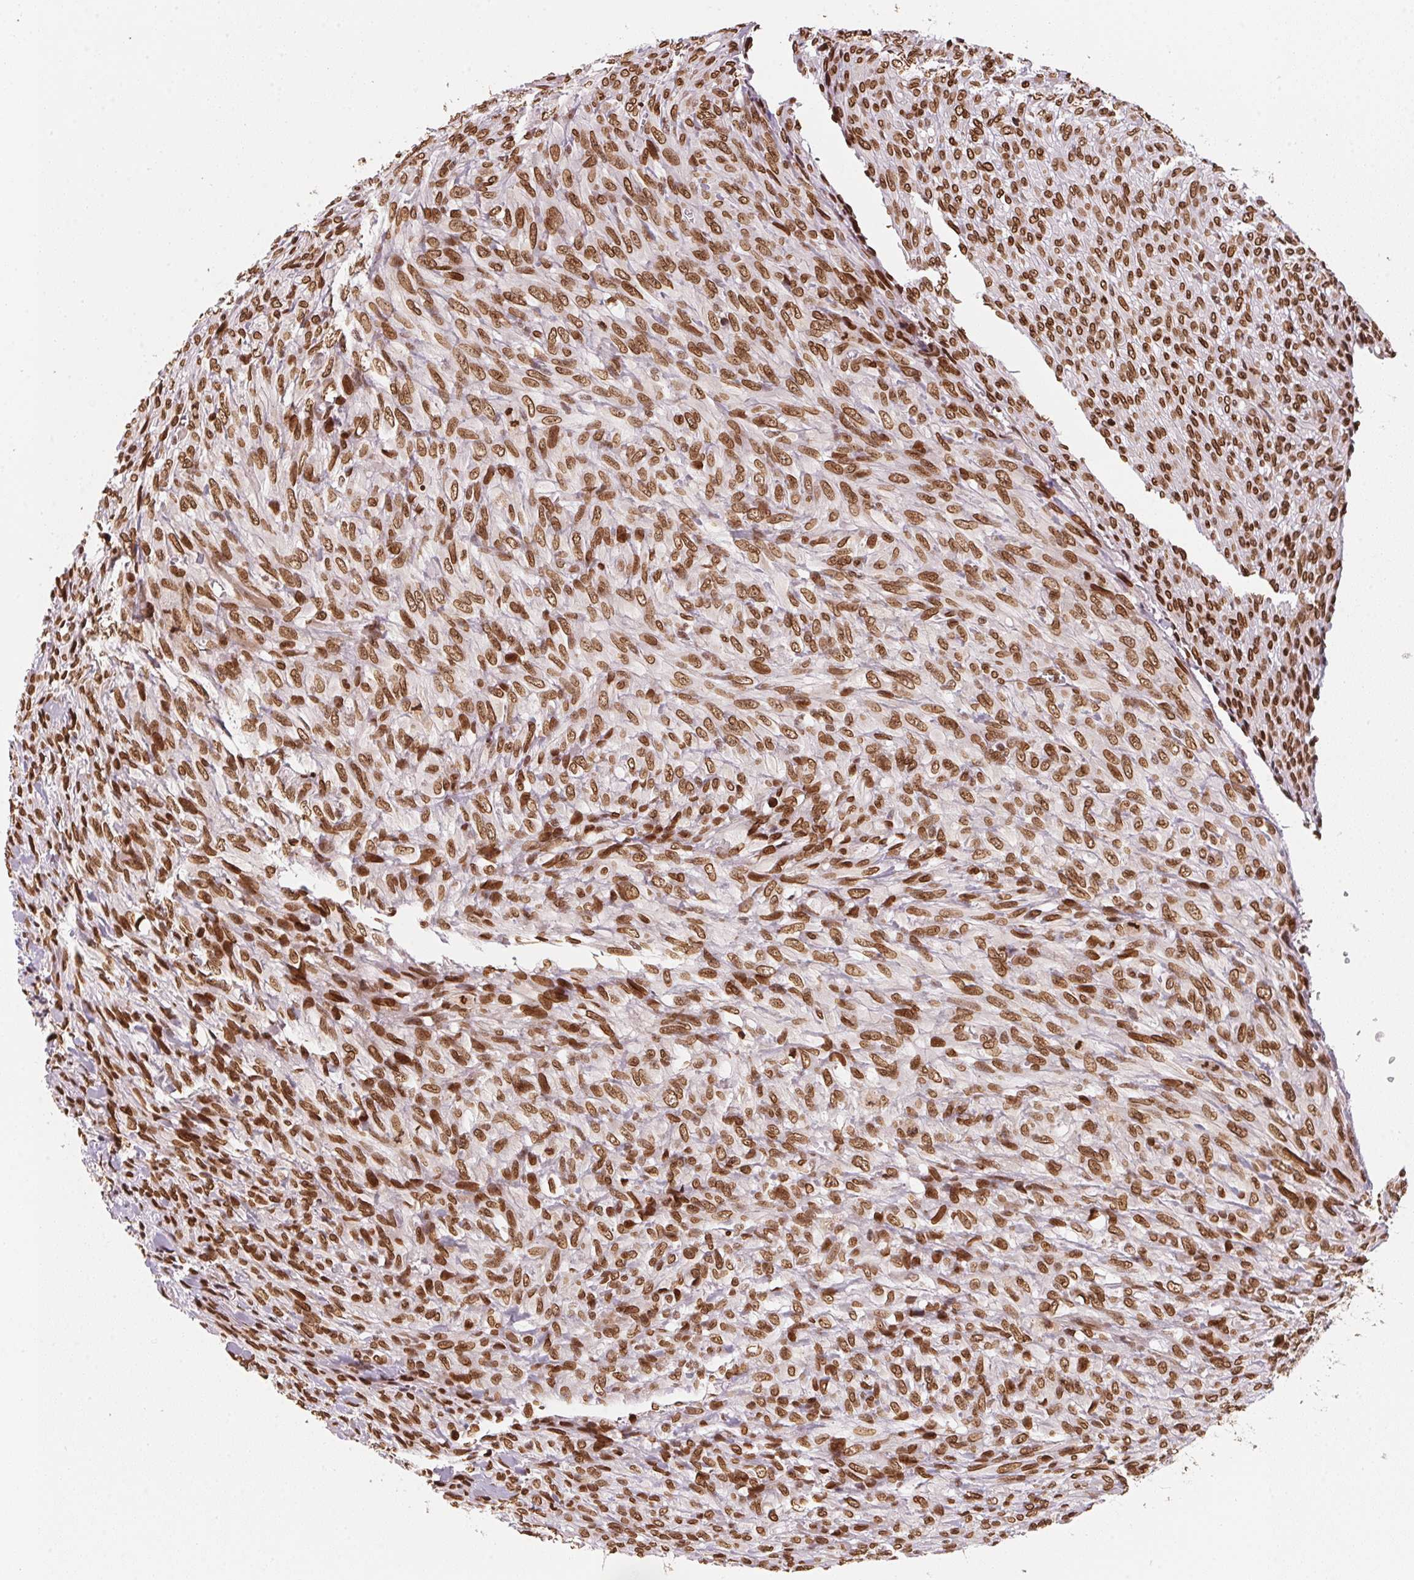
{"staining": {"intensity": "strong", "quantity": ">75%", "location": "cytoplasmic/membranous,nuclear"}, "tissue": "renal cancer", "cell_type": "Tumor cells", "image_type": "cancer", "snomed": [{"axis": "morphology", "description": "Adenocarcinoma, NOS"}, {"axis": "topography", "description": "Kidney"}], "caption": "DAB (3,3'-diaminobenzidine) immunohistochemical staining of renal cancer shows strong cytoplasmic/membranous and nuclear protein staining in about >75% of tumor cells.", "gene": "SAP30BP", "patient": {"sex": "male", "age": 58}}